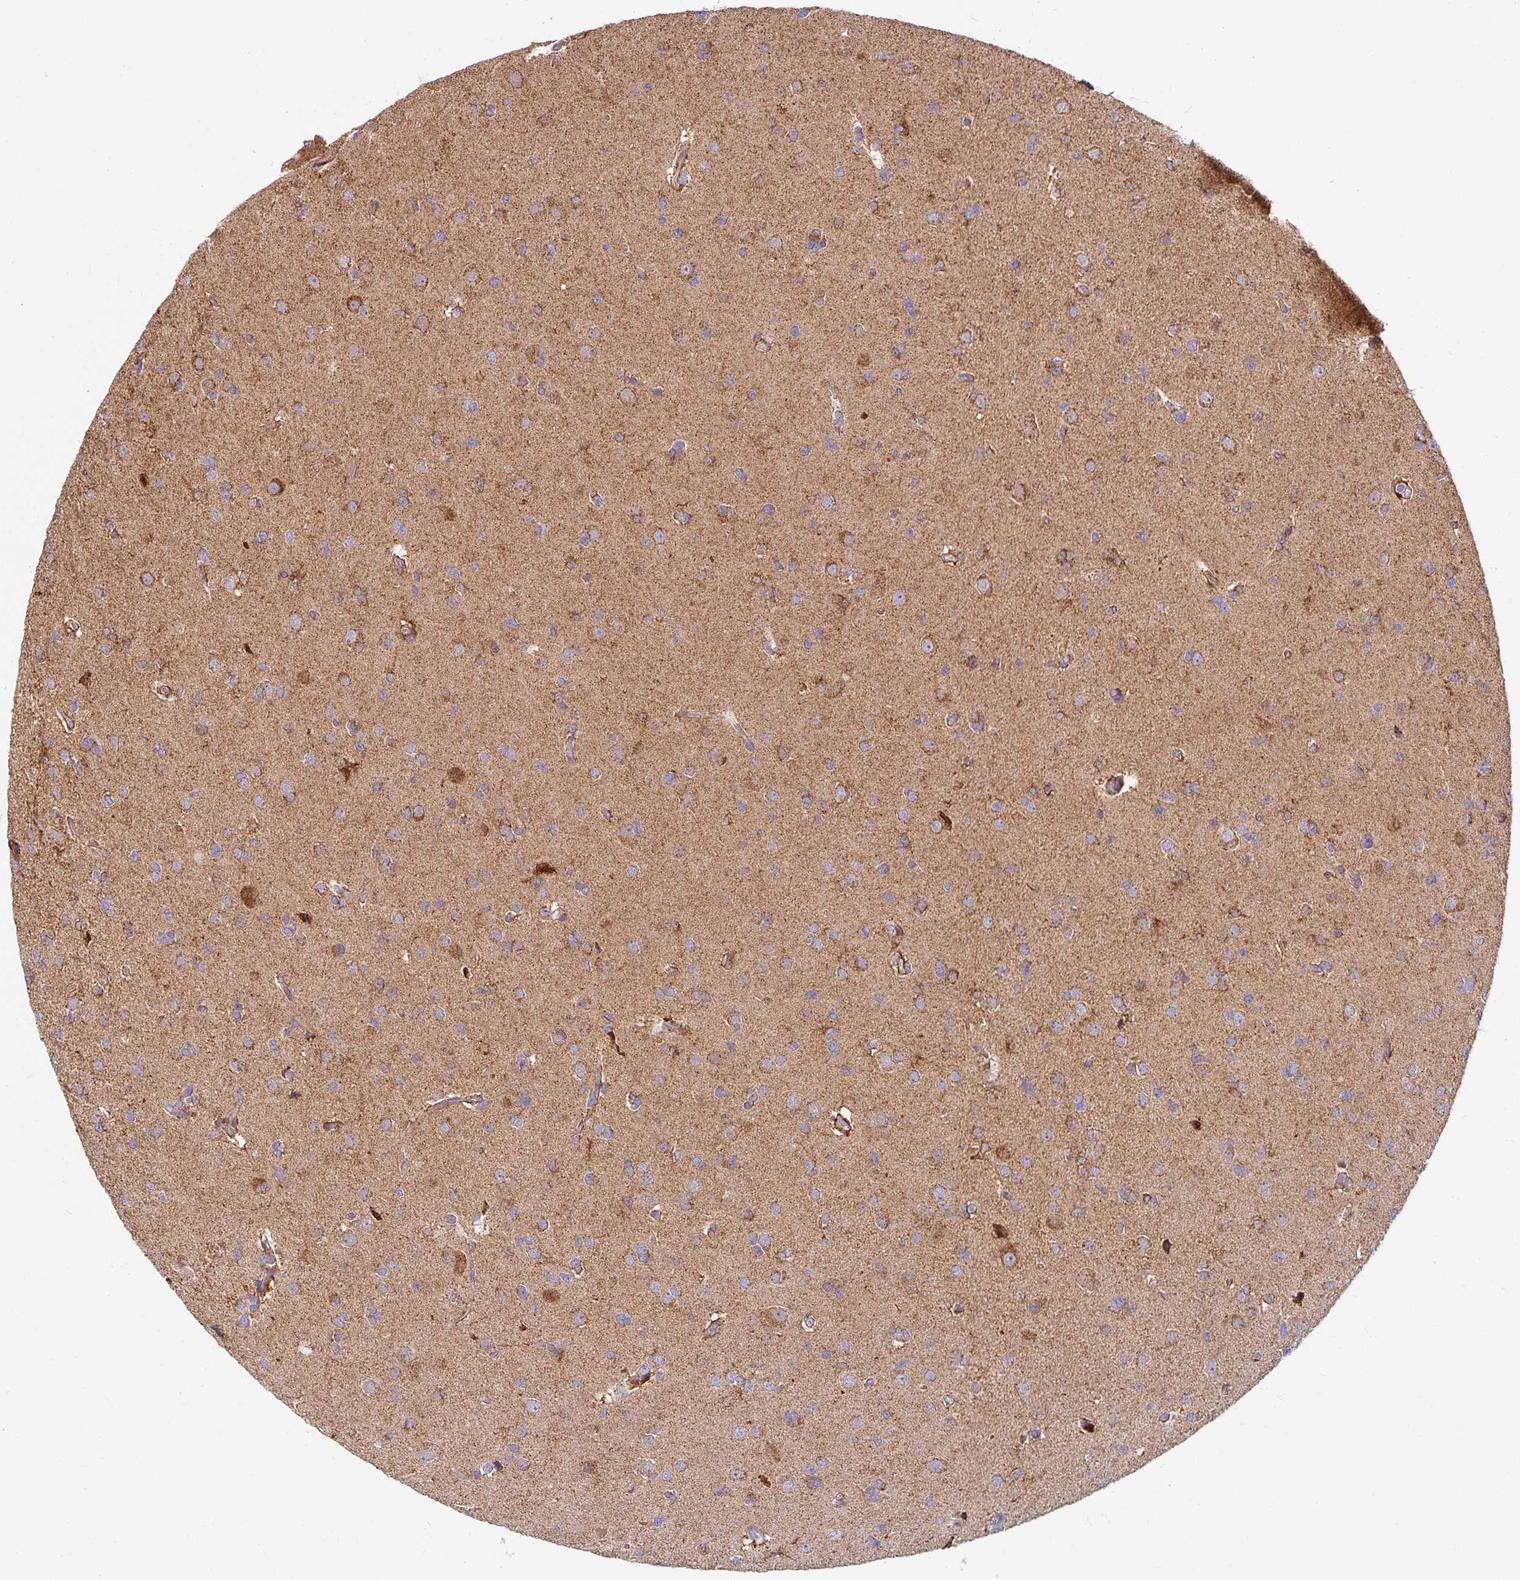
{"staining": {"intensity": "moderate", "quantity": "25%-75%", "location": "cytoplasmic/membranous"}, "tissue": "glioma", "cell_type": "Tumor cells", "image_type": "cancer", "snomed": [{"axis": "morphology", "description": "Glioma, malignant, Low grade"}, {"axis": "topography", "description": "Brain"}], "caption": "A brown stain highlights moderate cytoplasmic/membranous expression of a protein in human glioma tumor cells.", "gene": "SKP2", "patient": {"sex": "female", "age": 55}}